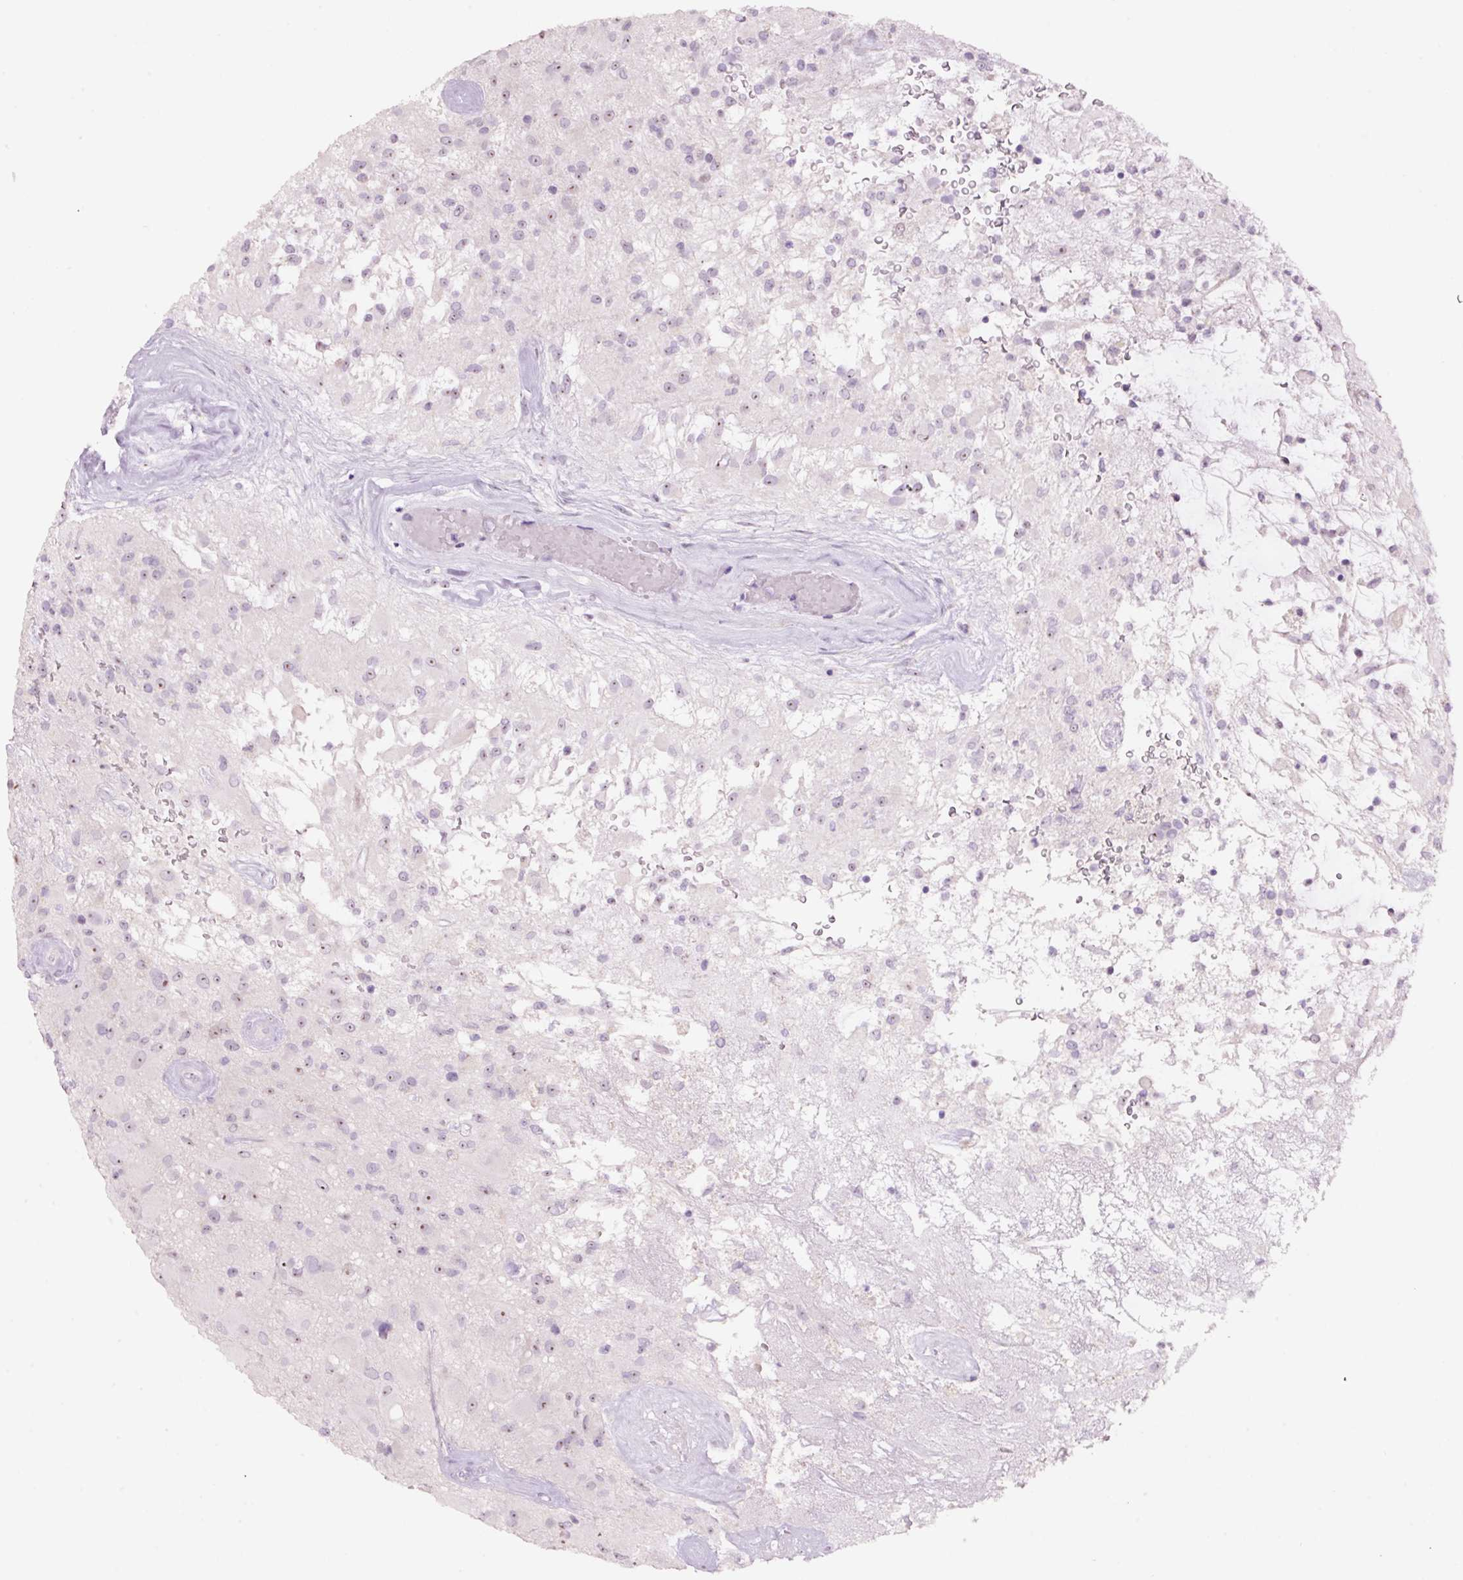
{"staining": {"intensity": "weak", "quantity": "25%-75%", "location": "nuclear"}, "tissue": "glioma", "cell_type": "Tumor cells", "image_type": "cancer", "snomed": [{"axis": "morphology", "description": "Glioma, malignant, High grade"}, {"axis": "topography", "description": "Brain"}], "caption": "Immunohistochemical staining of human glioma displays weak nuclear protein positivity in approximately 25%-75% of tumor cells.", "gene": "GCG", "patient": {"sex": "female", "age": 67}}